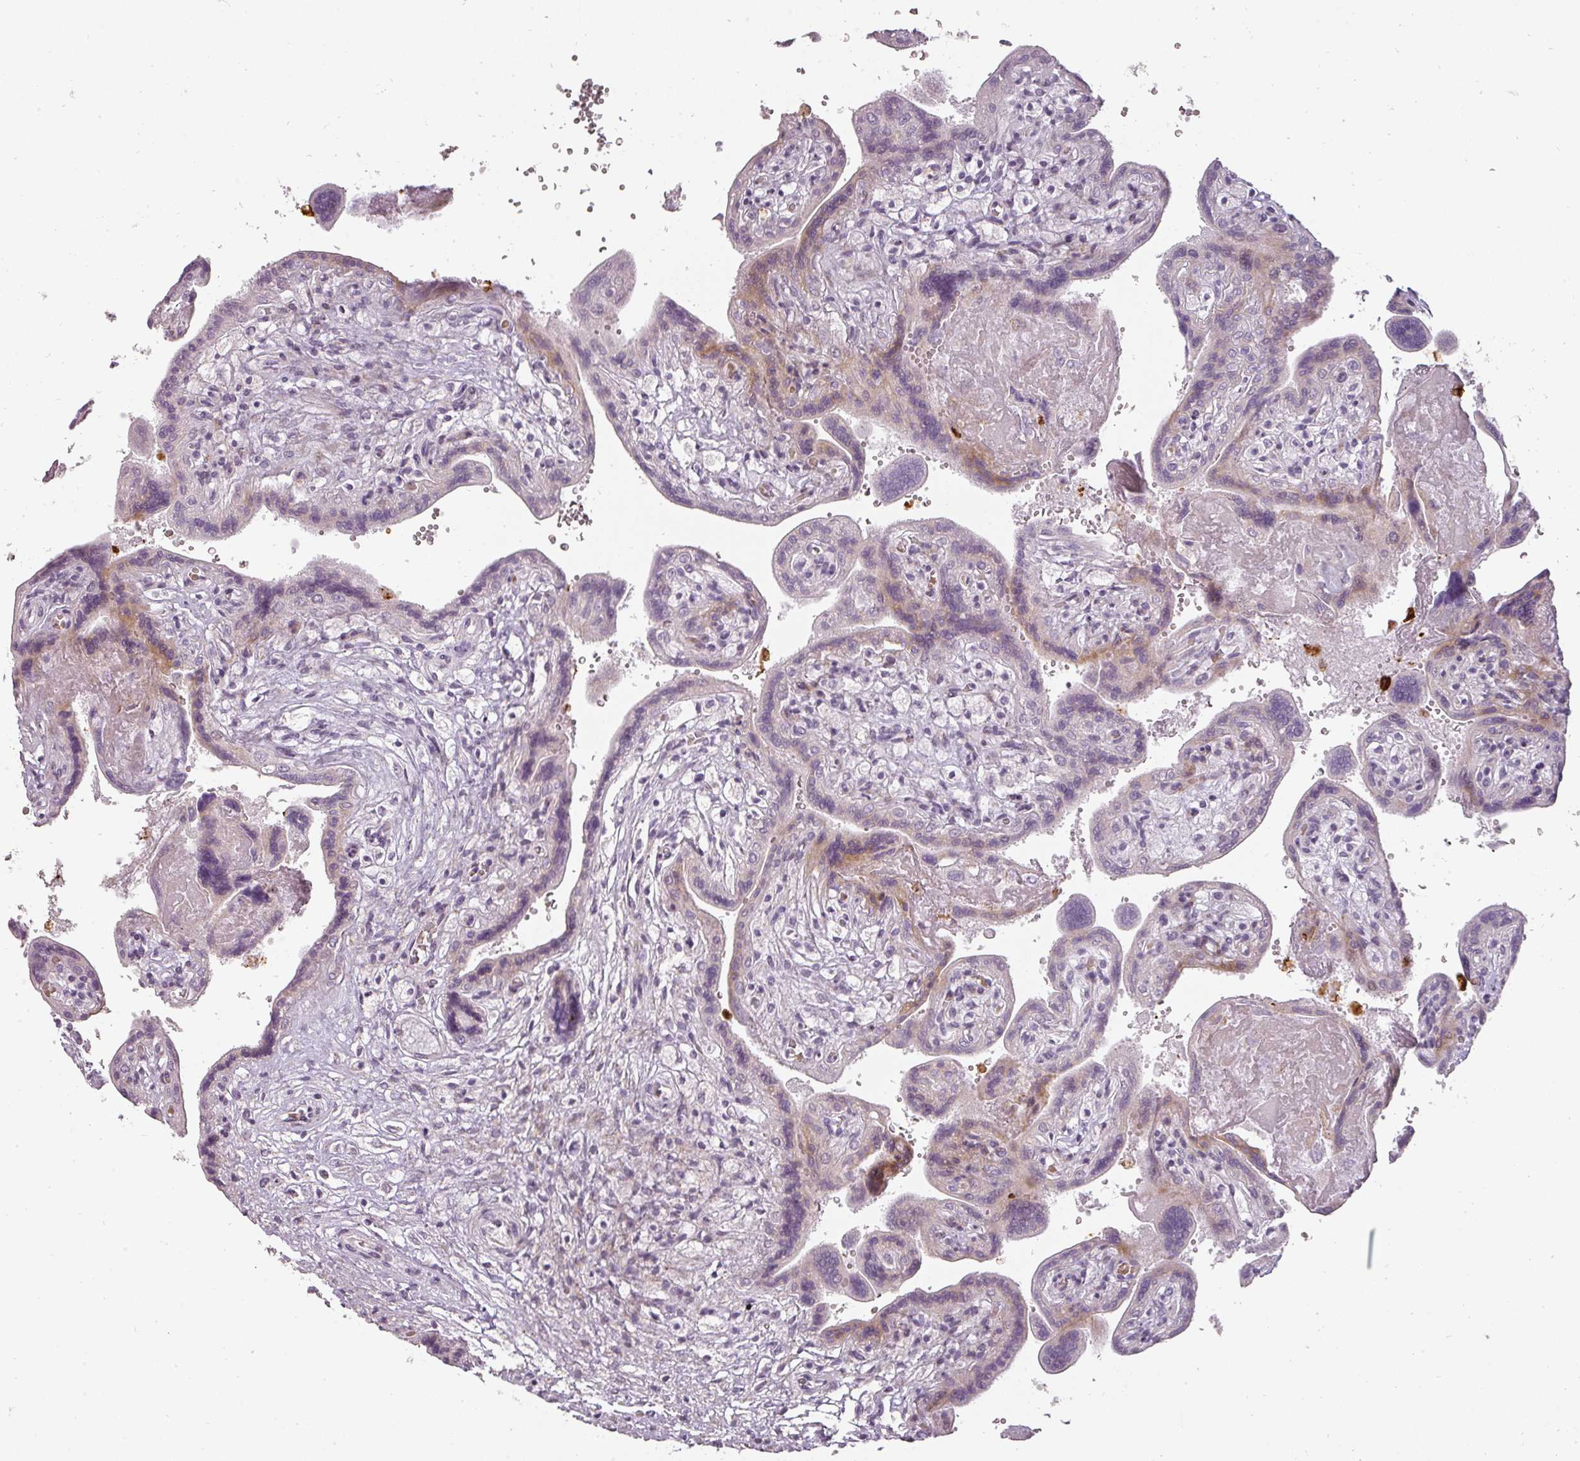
{"staining": {"intensity": "moderate", "quantity": "<25%", "location": "cytoplasmic/membranous,nuclear"}, "tissue": "placenta", "cell_type": "Trophoblastic cells", "image_type": "normal", "snomed": [{"axis": "morphology", "description": "Normal tissue, NOS"}, {"axis": "topography", "description": "Placenta"}], "caption": "DAB (3,3'-diaminobenzidine) immunohistochemical staining of normal placenta demonstrates moderate cytoplasmic/membranous,nuclear protein positivity in about <25% of trophoblastic cells. (DAB = brown stain, brightfield microscopy at high magnification).", "gene": "BIK", "patient": {"sex": "female", "age": 37}}